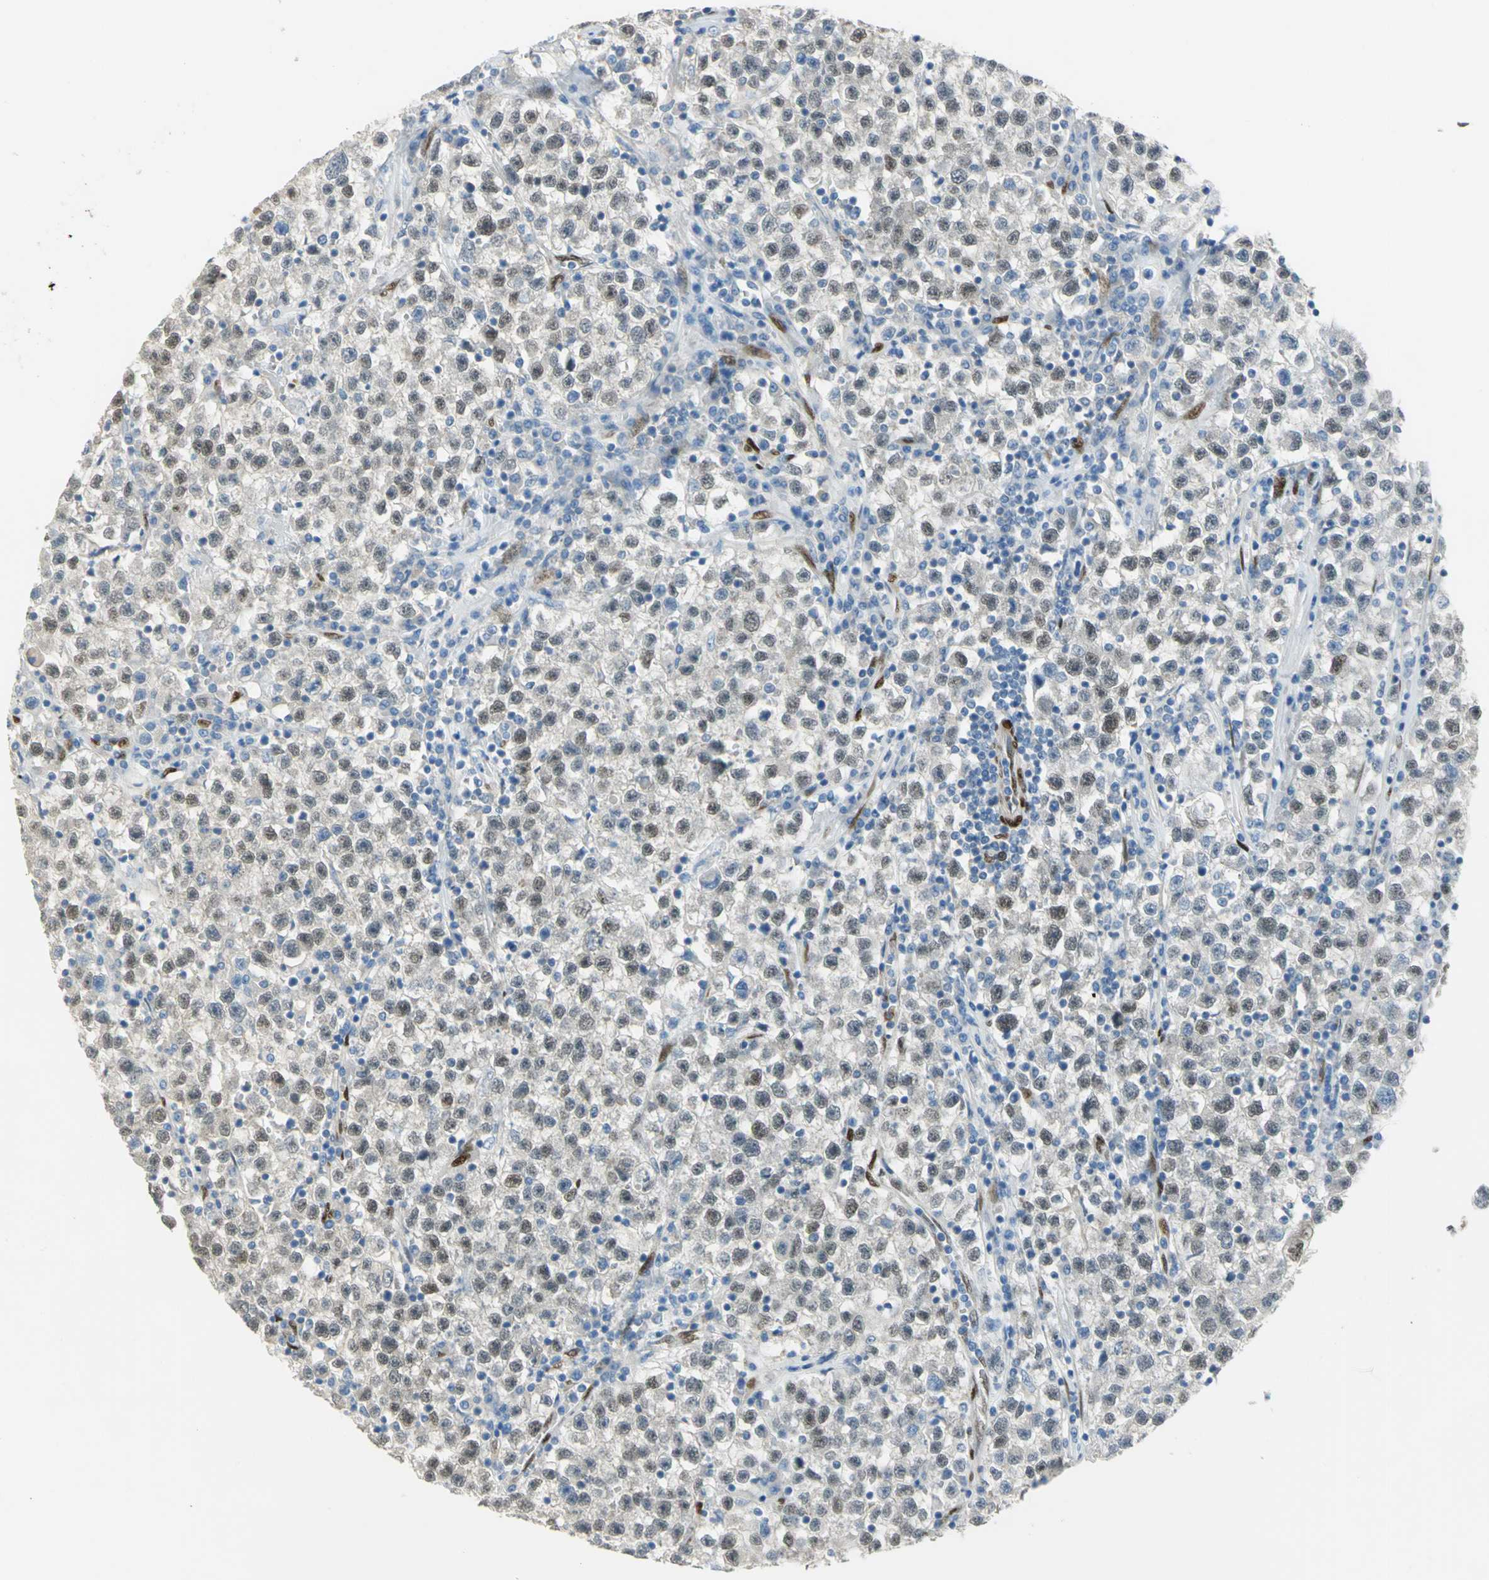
{"staining": {"intensity": "weak", "quantity": ">75%", "location": "cytoplasmic/membranous,nuclear"}, "tissue": "testis cancer", "cell_type": "Tumor cells", "image_type": "cancer", "snomed": [{"axis": "morphology", "description": "Seminoma, NOS"}, {"axis": "topography", "description": "Testis"}], "caption": "DAB immunohistochemical staining of human testis cancer (seminoma) demonstrates weak cytoplasmic/membranous and nuclear protein staining in about >75% of tumor cells. The protein is shown in brown color, while the nuclei are stained blue.", "gene": "RBFOX2", "patient": {"sex": "male", "age": 22}}